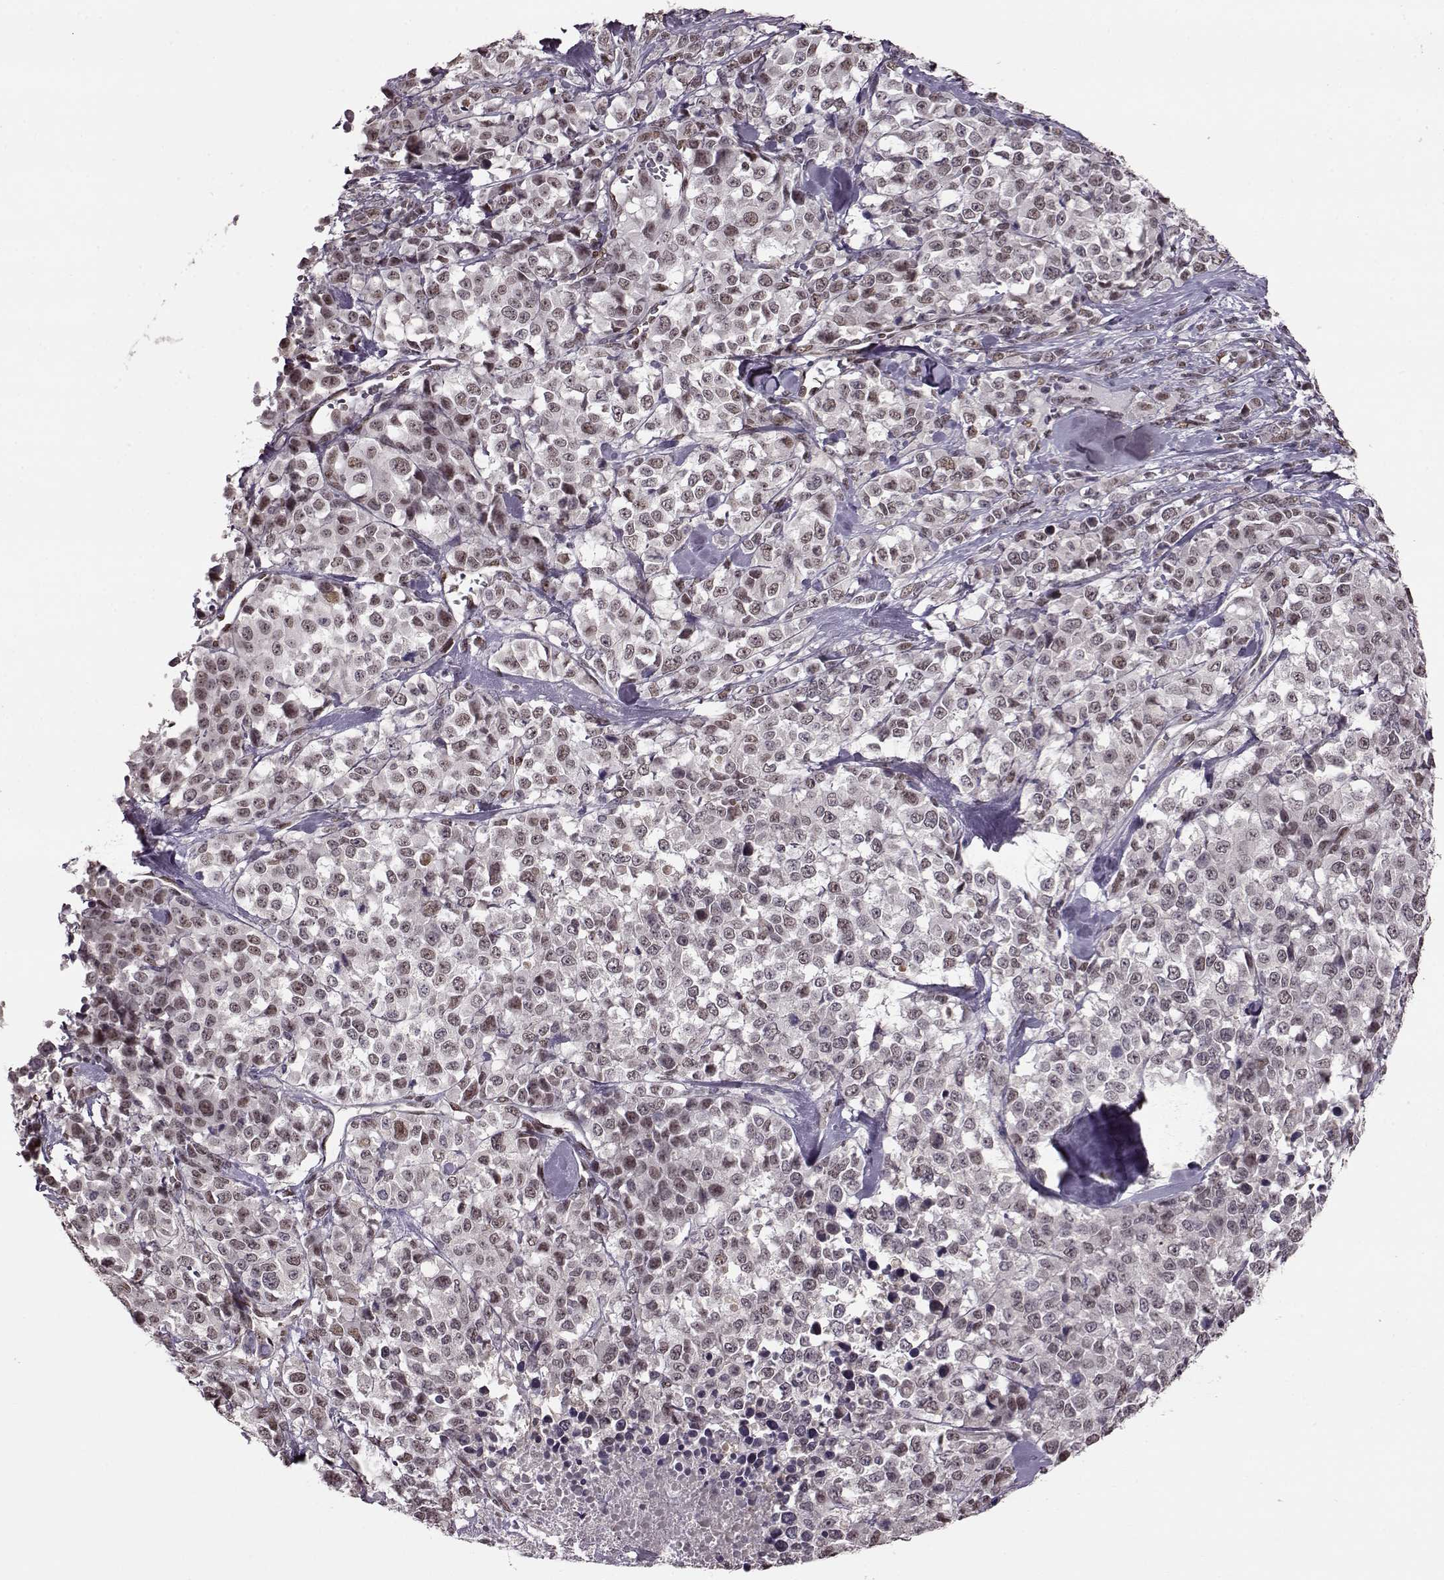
{"staining": {"intensity": "weak", "quantity": "25%-75%", "location": "nuclear"}, "tissue": "melanoma", "cell_type": "Tumor cells", "image_type": "cancer", "snomed": [{"axis": "morphology", "description": "Malignant melanoma, Metastatic site"}, {"axis": "topography", "description": "Skin"}], "caption": "IHC (DAB) staining of human melanoma reveals weak nuclear protein staining in about 25%-75% of tumor cells.", "gene": "FTO", "patient": {"sex": "male", "age": 84}}